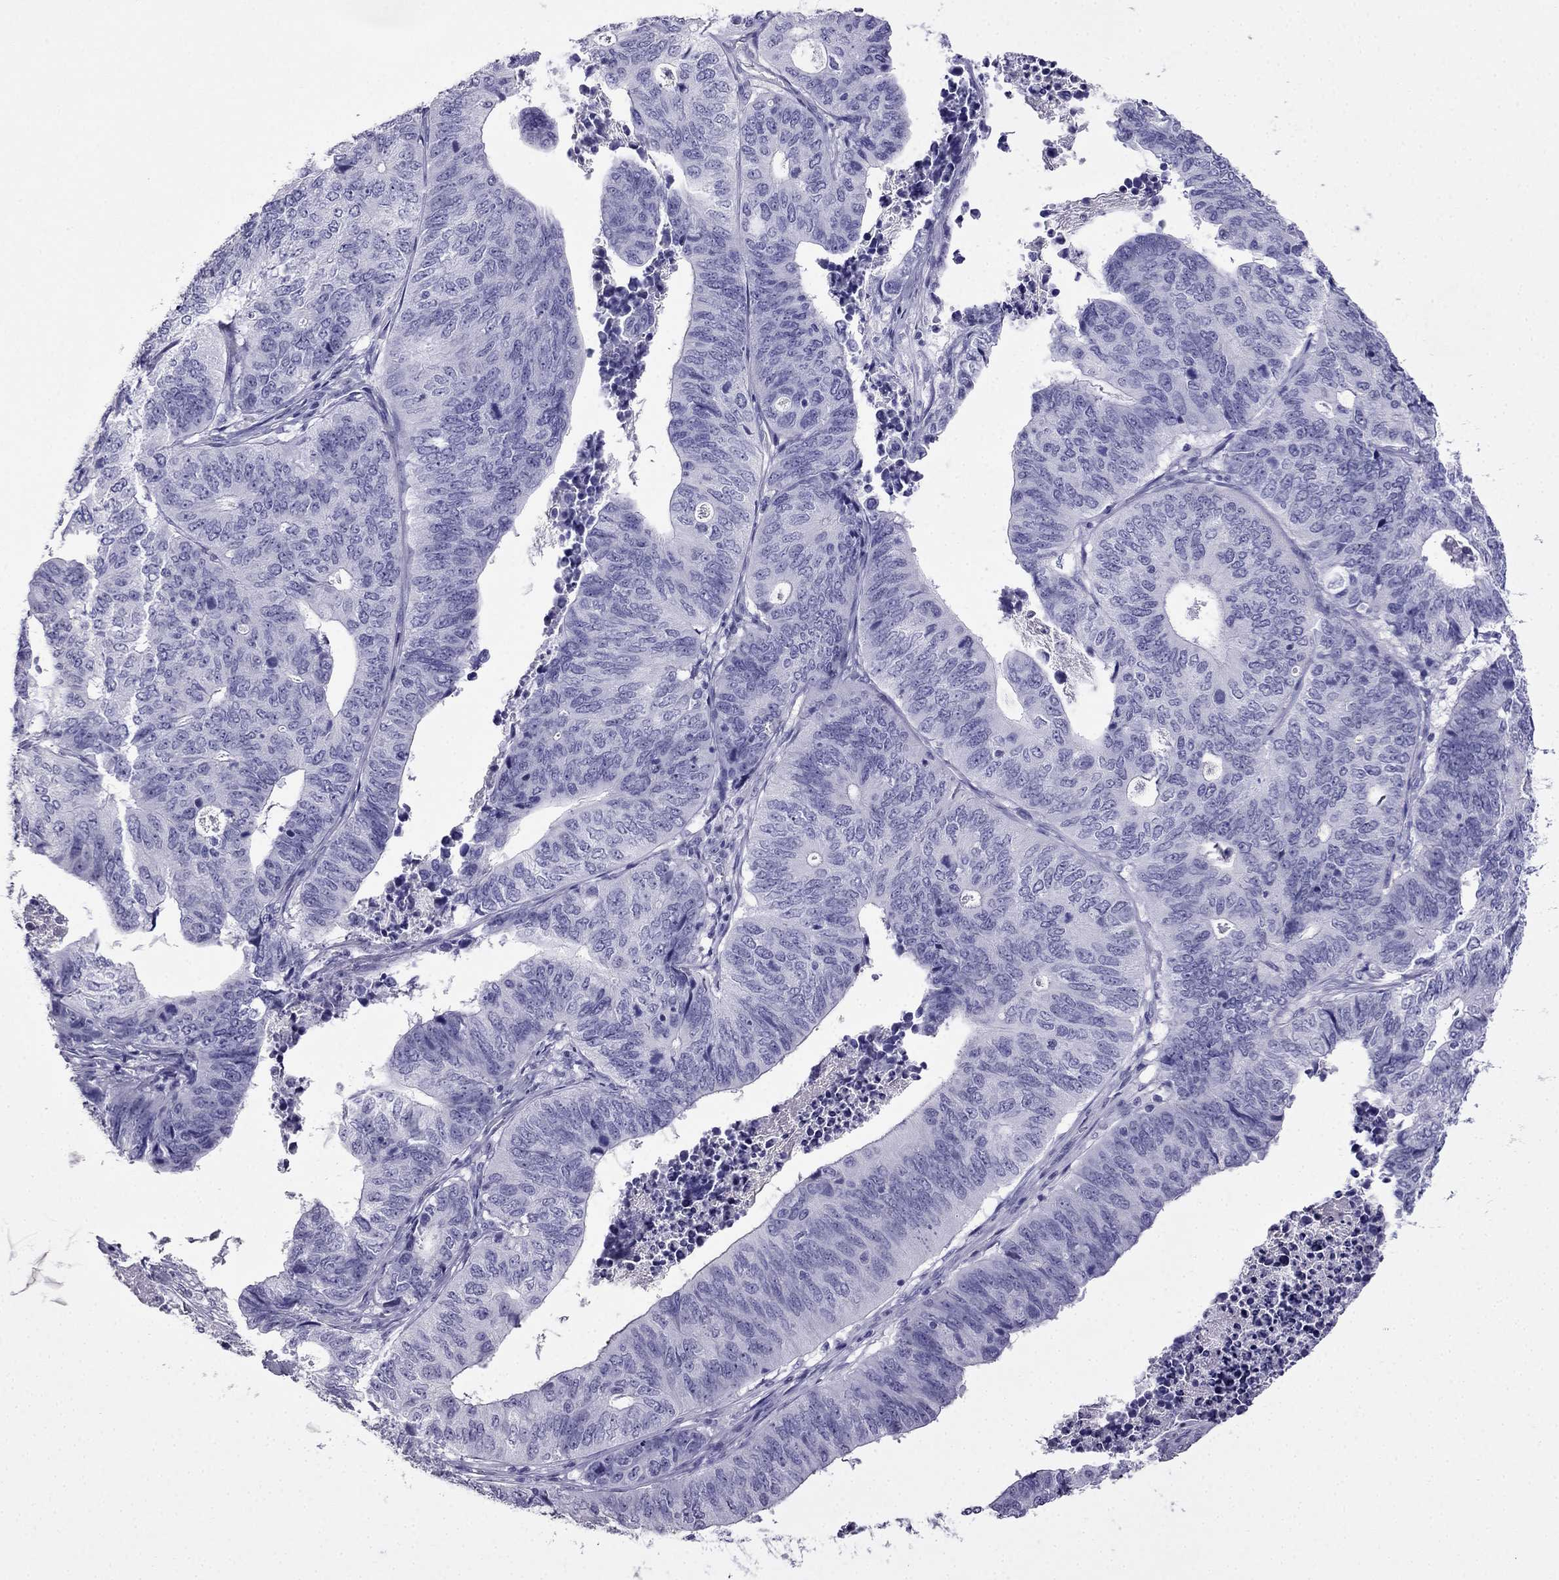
{"staining": {"intensity": "negative", "quantity": "none", "location": "none"}, "tissue": "stomach cancer", "cell_type": "Tumor cells", "image_type": "cancer", "snomed": [{"axis": "morphology", "description": "Adenocarcinoma, NOS"}, {"axis": "topography", "description": "Stomach, upper"}], "caption": "Immunohistochemistry (IHC) micrograph of neoplastic tissue: stomach cancer stained with DAB (3,3'-diaminobenzidine) exhibits no significant protein expression in tumor cells. Nuclei are stained in blue.", "gene": "CDHR4", "patient": {"sex": "female", "age": 67}}